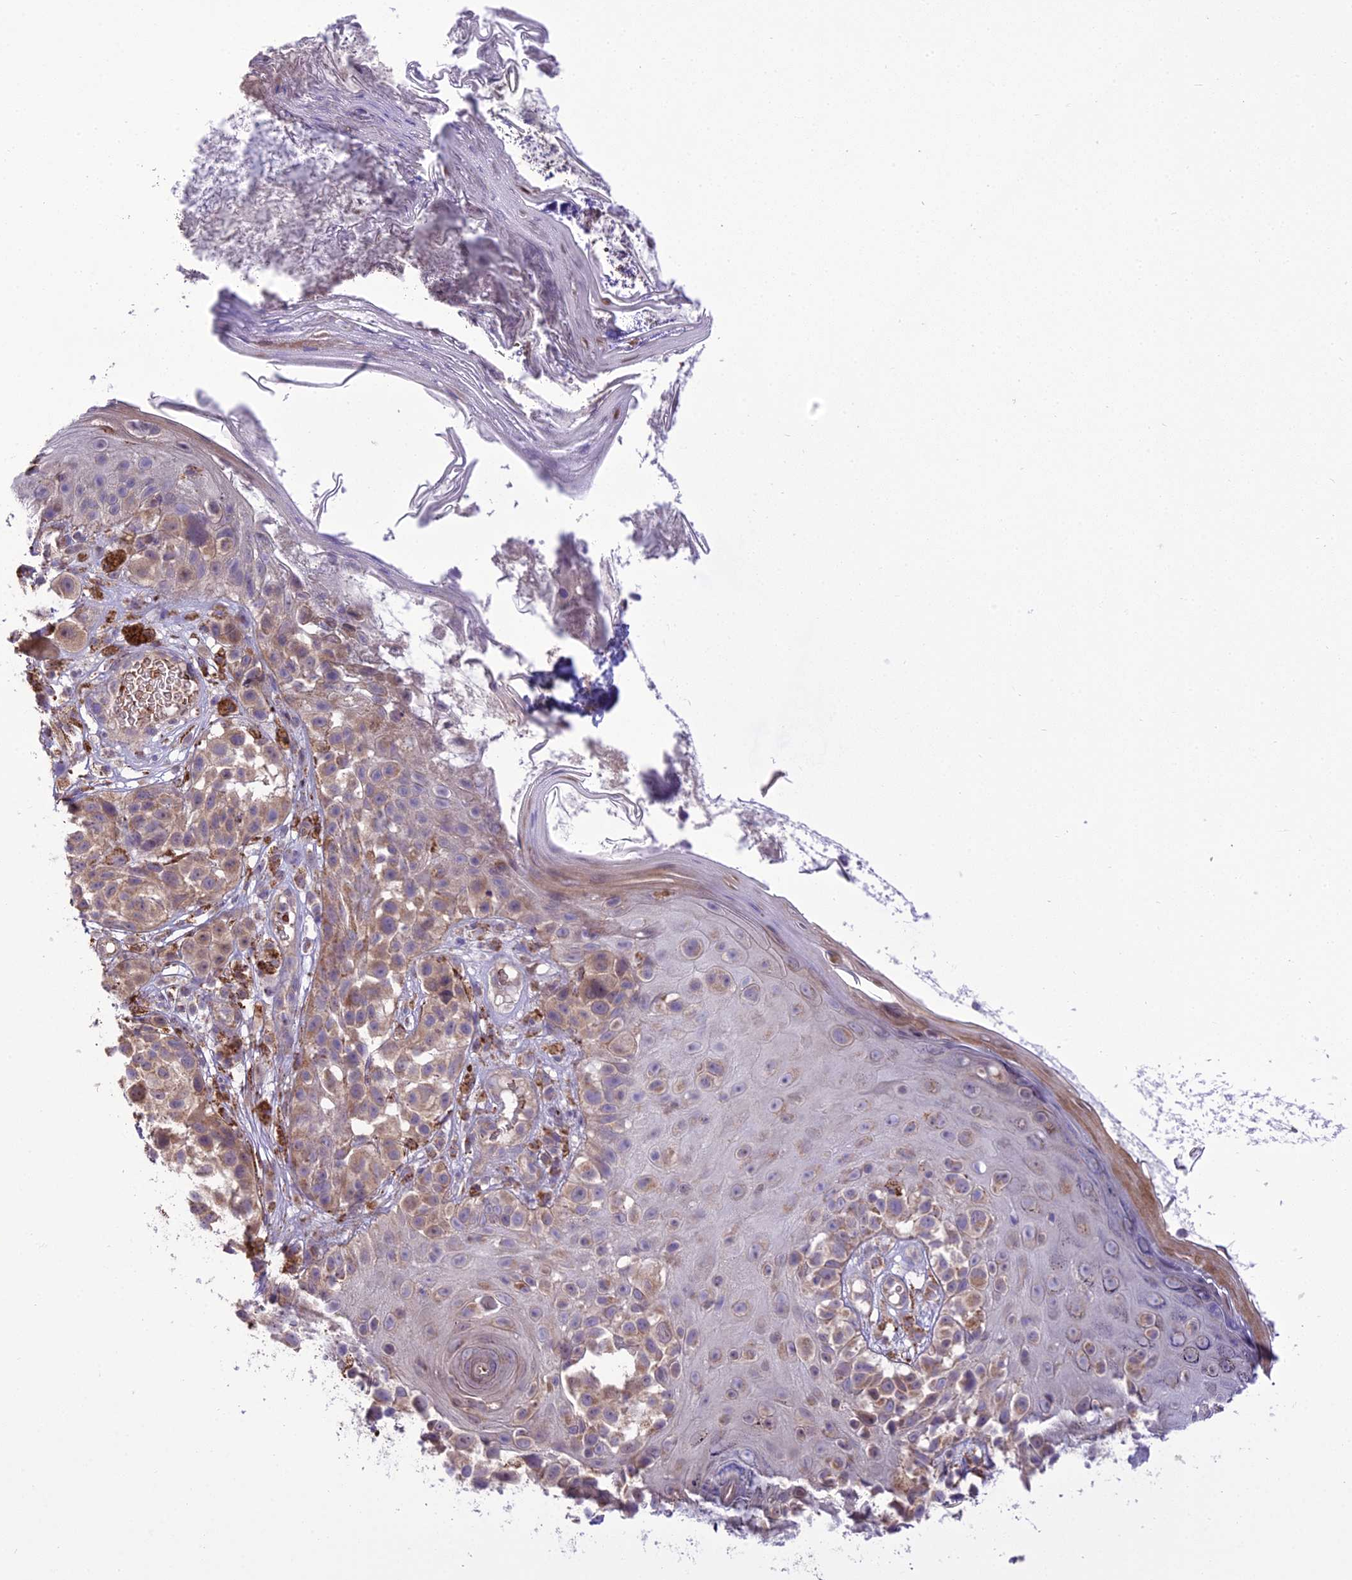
{"staining": {"intensity": "weak", "quantity": ">75%", "location": "cytoplasmic/membranous"}, "tissue": "melanoma", "cell_type": "Tumor cells", "image_type": "cancer", "snomed": [{"axis": "morphology", "description": "Malignant melanoma, NOS"}, {"axis": "topography", "description": "Skin"}], "caption": "Melanoma was stained to show a protein in brown. There is low levels of weak cytoplasmic/membranous staining in approximately >75% of tumor cells.", "gene": "TBC1D24", "patient": {"sex": "male", "age": 38}}